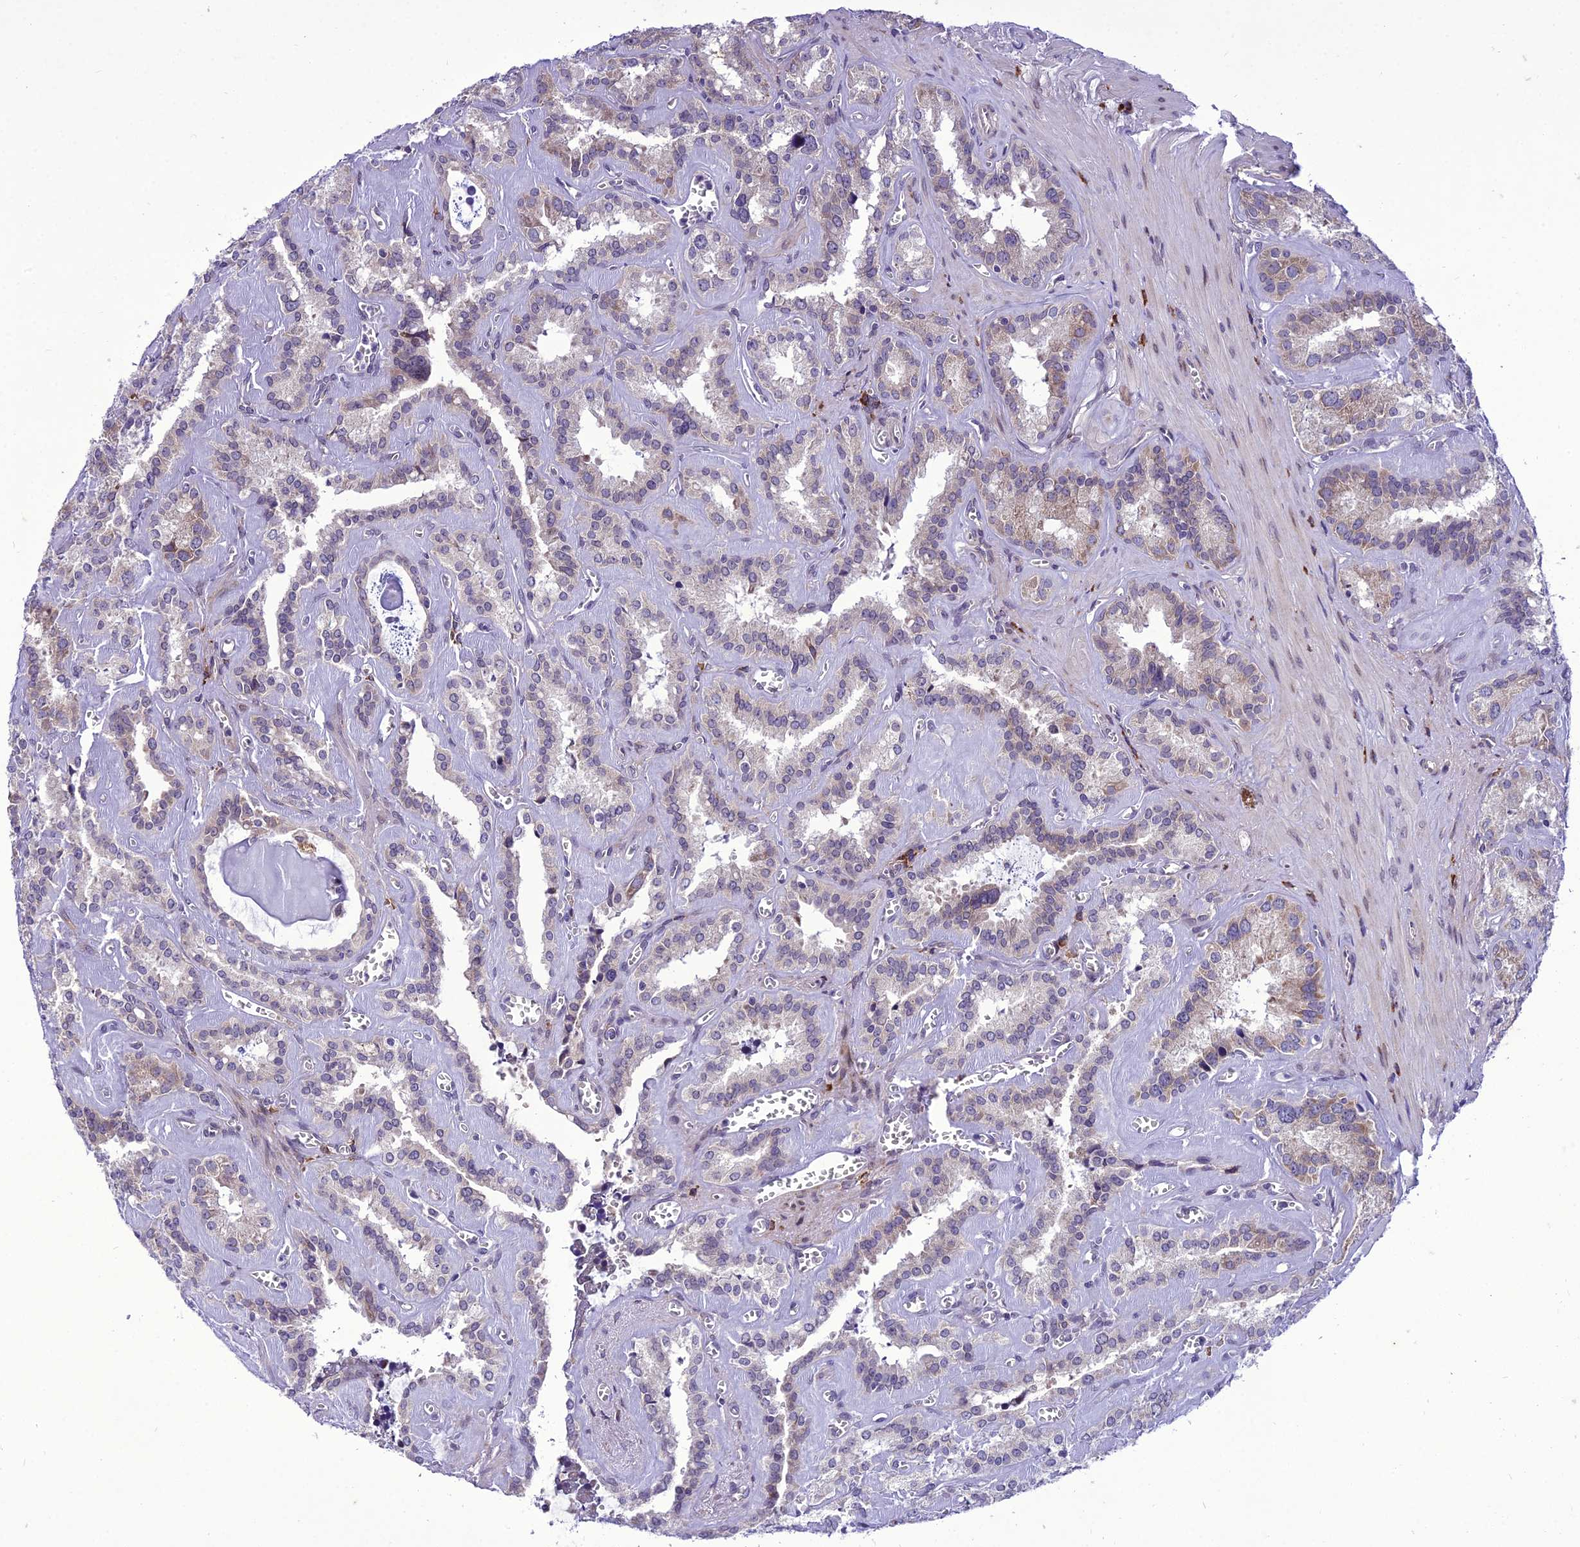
{"staining": {"intensity": "weak", "quantity": "<25%", "location": "cytoplasmic/membranous"}, "tissue": "seminal vesicle", "cell_type": "Glandular cells", "image_type": "normal", "snomed": [{"axis": "morphology", "description": "Normal tissue, NOS"}, {"axis": "topography", "description": "Prostate"}, {"axis": "topography", "description": "Seminal veicle"}], "caption": "This is a image of immunohistochemistry staining of normal seminal vesicle, which shows no positivity in glandular cells. (DAB IHC visualized using brightfield microscopy, high magnification).", "gene": "NEURL2", "patient": {"sex": "male", "age": 59}}